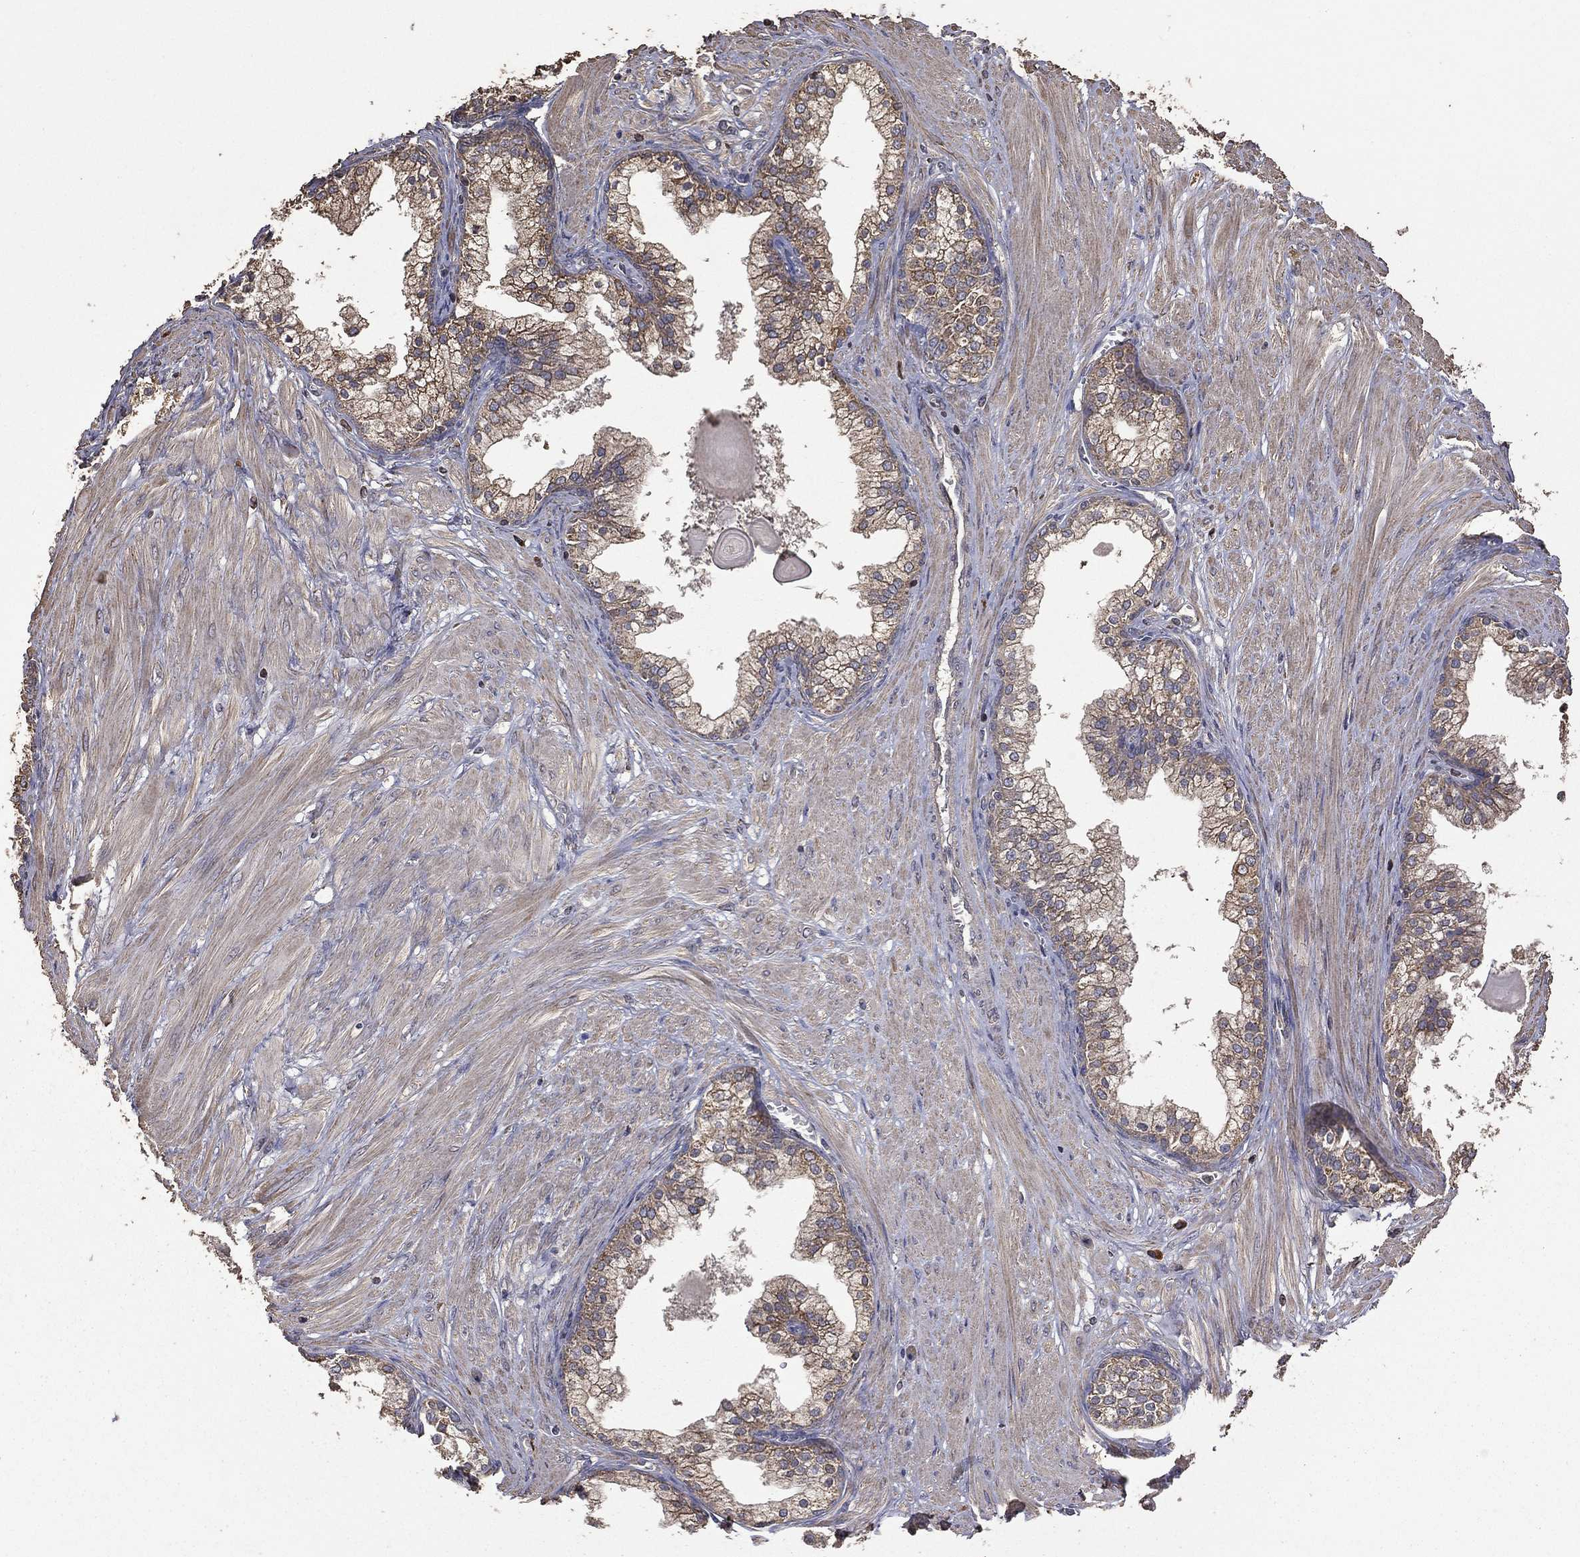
{"staining": {"intensity": "moderate", "quantity": ">75%", "location": "cytoplasmic/membranous"}, "tissue": "prostate cancer", "cell_type": "Tumor cells", "image_type": "cancer", "snomed": [{"axis": "morphology", "description": "Adenocarcinoma, NOS"}, {"axis": "topography", "description": "Prostate"}], "caption": "DAB (3,3'-diaminobenzidine) immunohistochemical staining of prostate adenocarcinoma reveals moderate cytoplasmic/membranous protein staining in about >75% of tumor cells. The protein of interest is shown in brown color, while the nuclei are stained blue.", "gene": "METTL27", "patient": {"sex": "male", "age": 67}}